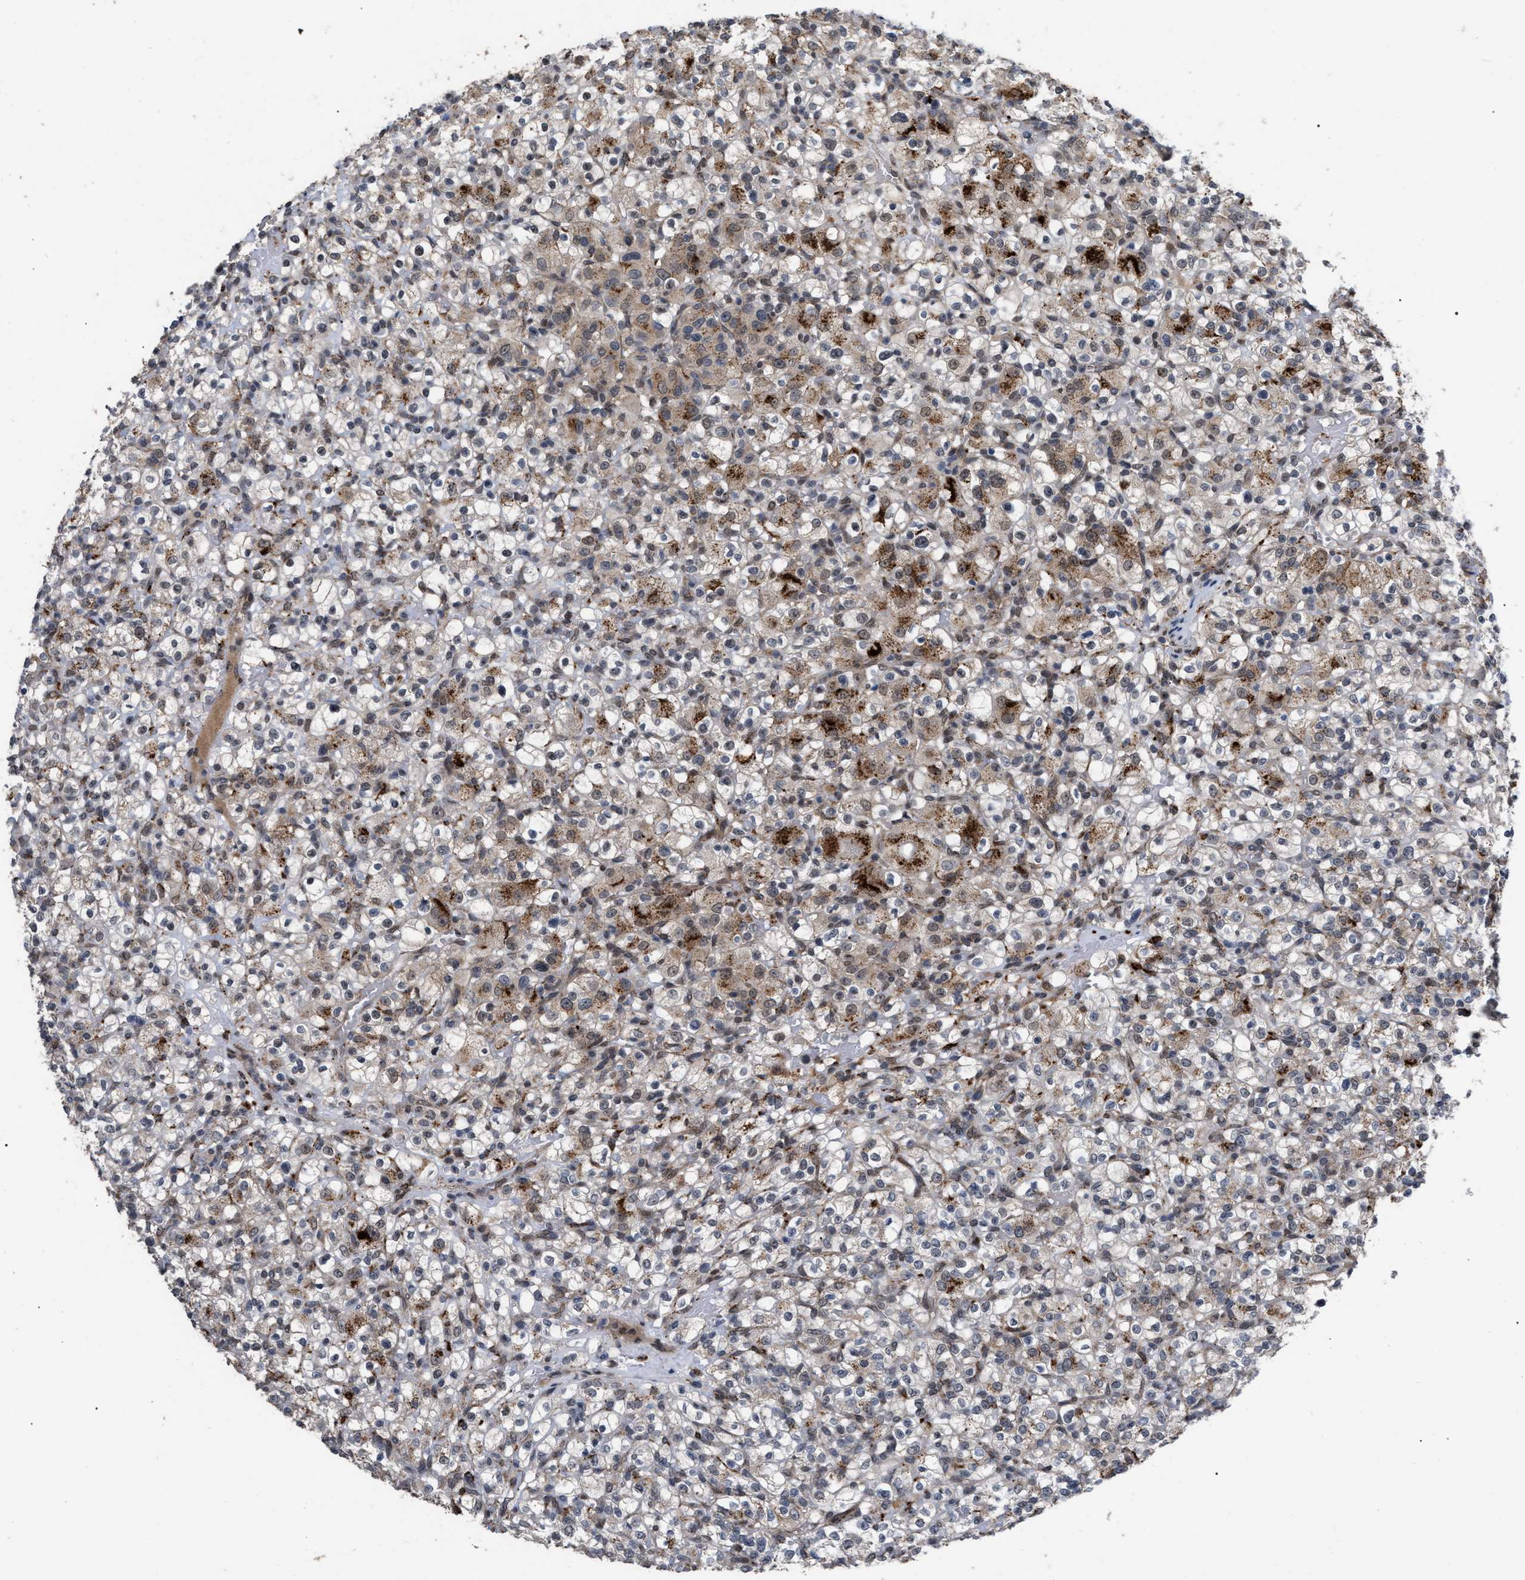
{"staining": {"intensity": "moderate", "quantity": "<25%", "location": "cytoplasmic/membranous"}, "tissue": "renal cancer", "cell_type": "Tumor cells", "image_type": "cancer", "snomed": [{"axis": "morphology", "description": "Normal tissue, NOS"}, {"axis": "morphology", "description": "Adenocarcinoma, NOS"}, {"axis": "topography", "description": "Kidney"}], "caption": "This micrograph displays IHC staining of adenocarcinoma (renal), with low moderate cytoplasmic/membranous staining in about <25% of tumor cells.", "gene": "UPF1", "patient": {"sex": "female", "age": 72}}